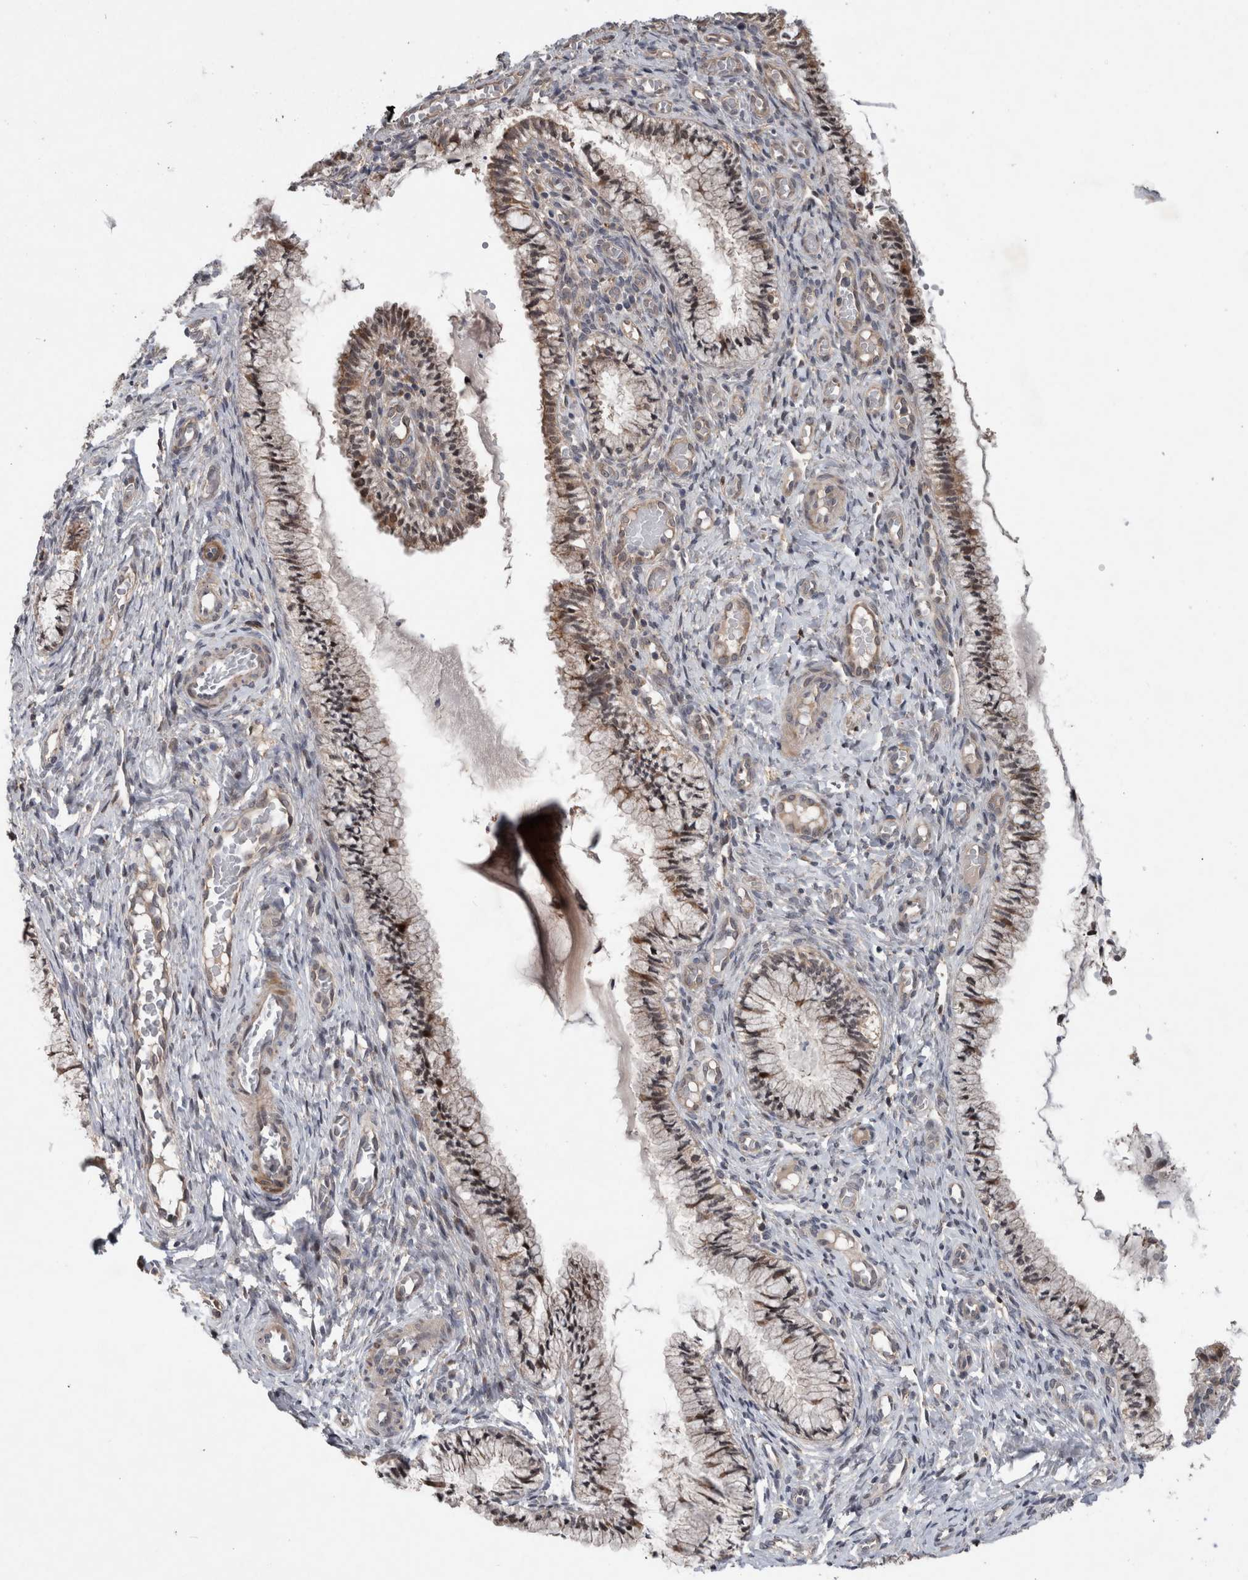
{"staining": {"intensity": "weak", "quantity": "25%-75%", "location": "cytoplasmic/membranous"}, "tissue": "cervix", "cell_type": "Glandular cells", "image_type": "normal", "snomed": [{"axis": "morphology", "description": "Normal tissue, NOS"}, {"axis": "topography", "description": "Cervix"}], "caption": "Immunohistochemistry (IHC) (DAB) staining of unremarkable human cervix reveals weak cytoplasmic/membranous protein staining in approximately 25%-75% of glandular cells. (DAB IHC, brown staining for protein, blue staining for nuclei).", "gene": "GIMAP6", "patient": {"sex": "female", "age": 27}}